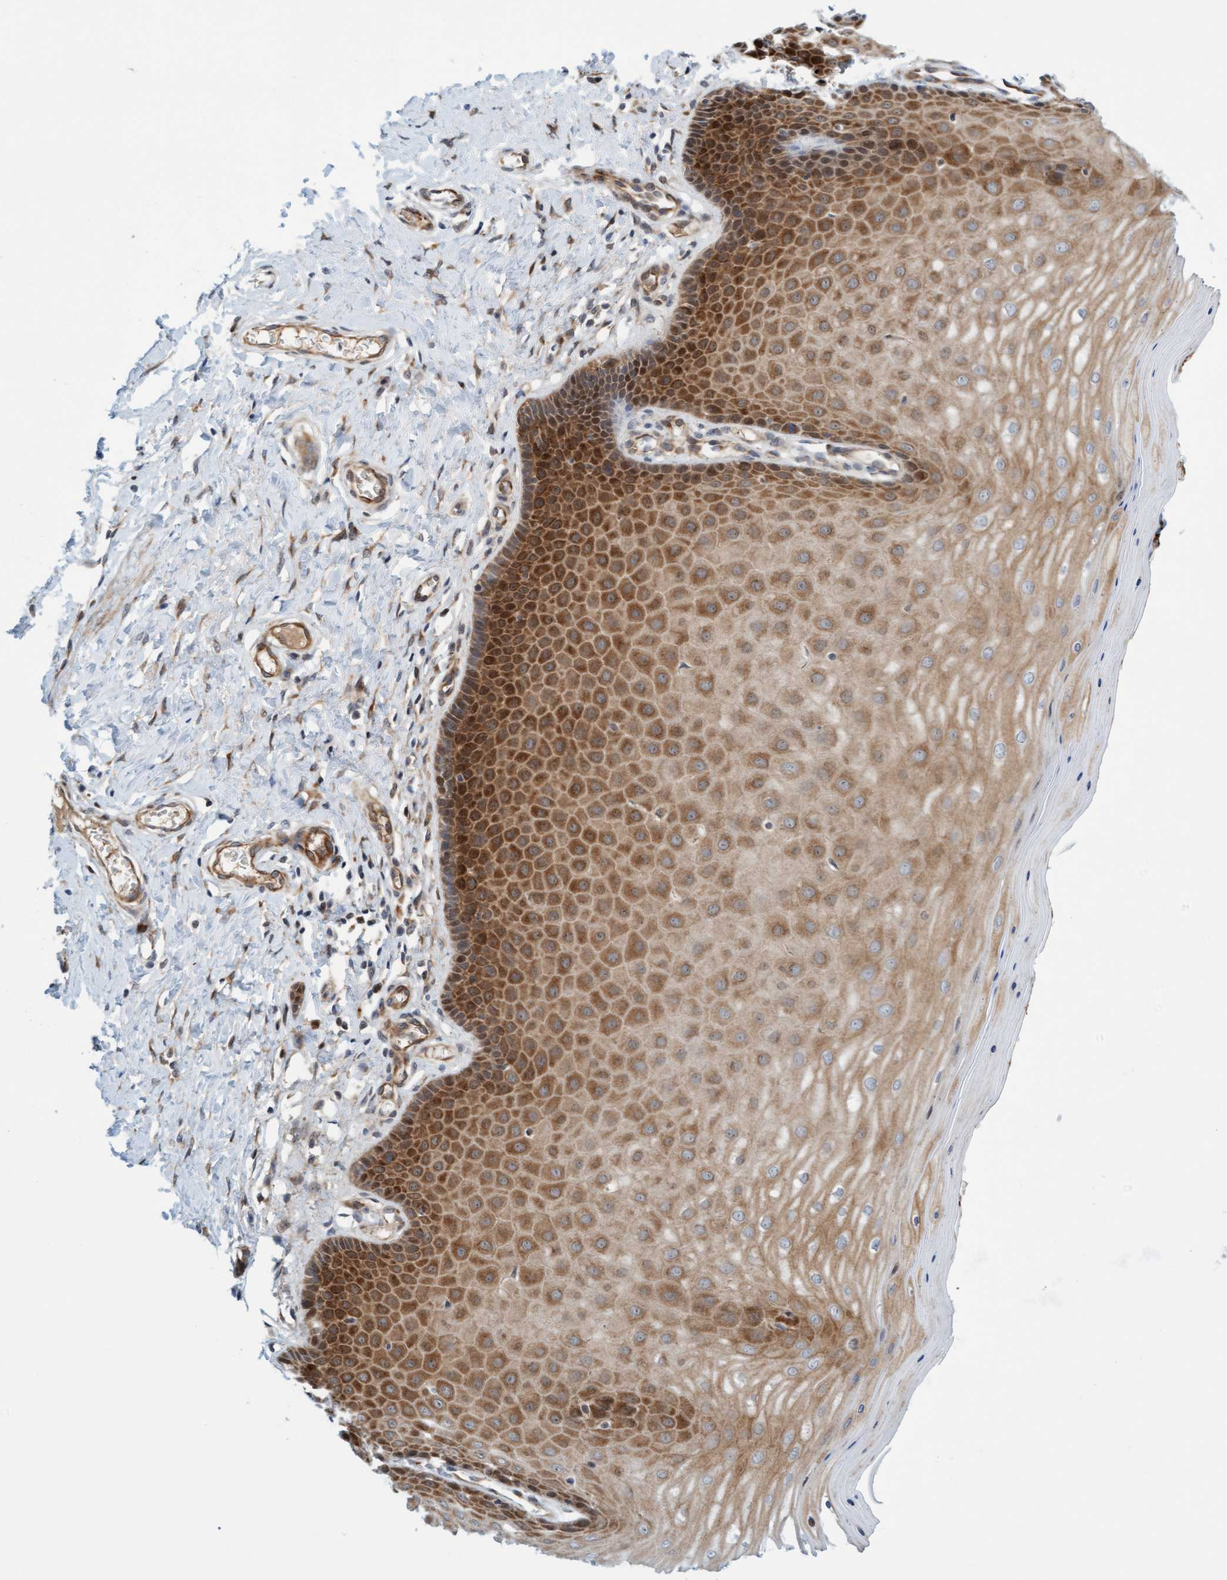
{"staining": {"intensity": "moderate", "quantity": "<25%", "location": "cytoplasmic/membranous"}, "tissue": "cervix", "cell_type": "Glandular cells", "image_type": "normal", "snomed": [{"axis": "morphology", "description": "Normal tissue, NOS"}, {"axis": "topography", "description": "Cervix"}], "caption": "Moderate cytoplasmic/membranous expression for a protein is present in about <25% of glandular cells of normal cervix using IHC.", "gene": "EIF4EBP1", "patient": {"sex": "female", "age": 55}}